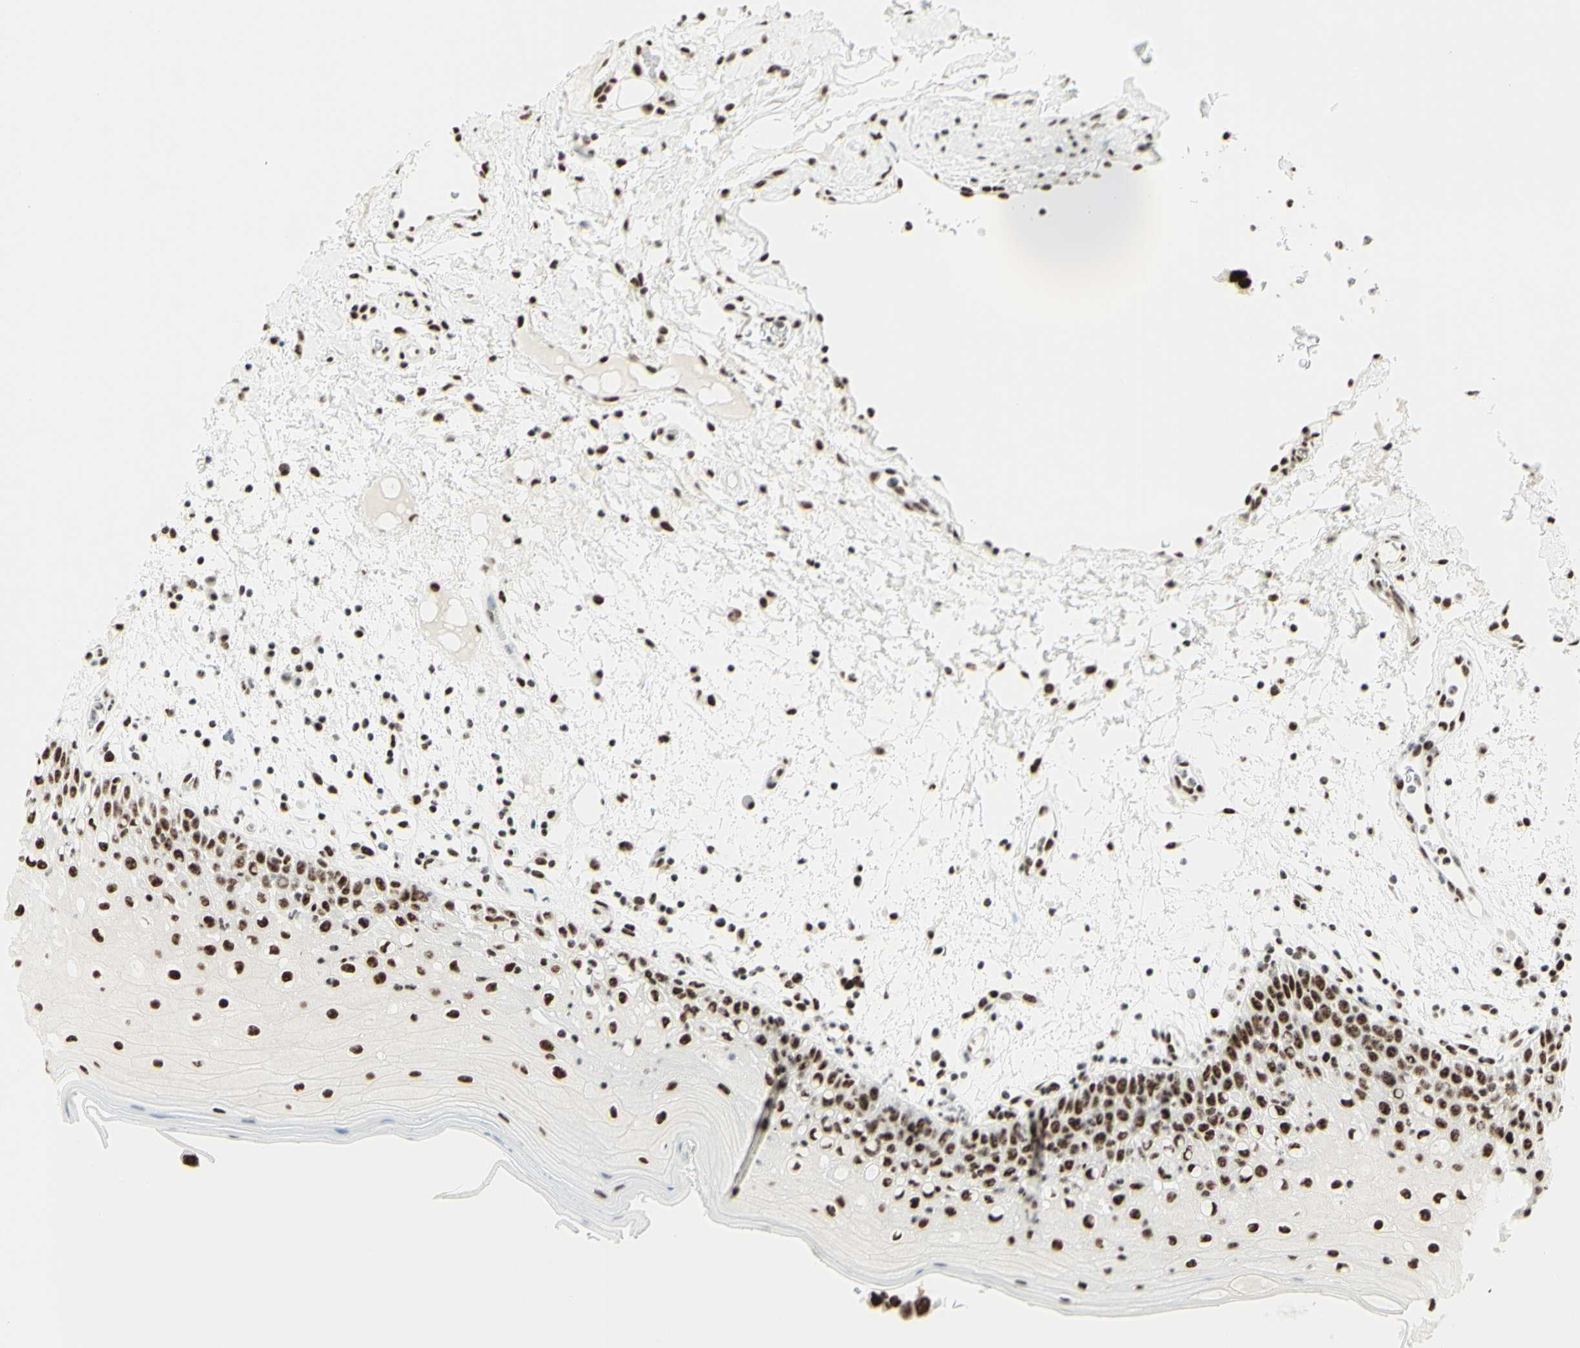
{"staining": {"intensity": "strong", "quantity": ">75%", "location": "nuclear"}, "tissue": "oral mucosa", "cell_type": "Squamous epithelial cells", "image_type": "normal", "snomed": [{"axis": "morphology", "description": "Normal tissue, NOS"}, {"axis": "morphology", "description": "Squamous cell carcinoma, NOS"}, {"axis": "topography", "description": "Skeletal muscle"}, {"axis": "topography", "description": "Oral tissue"}], "caption": "An image of human oral mucosa stained for a protein displays strong nuclear brown staining in squamous epithelial cells.", "gene": "WTAP", "patient": {"sex": "male", "age": 71}}